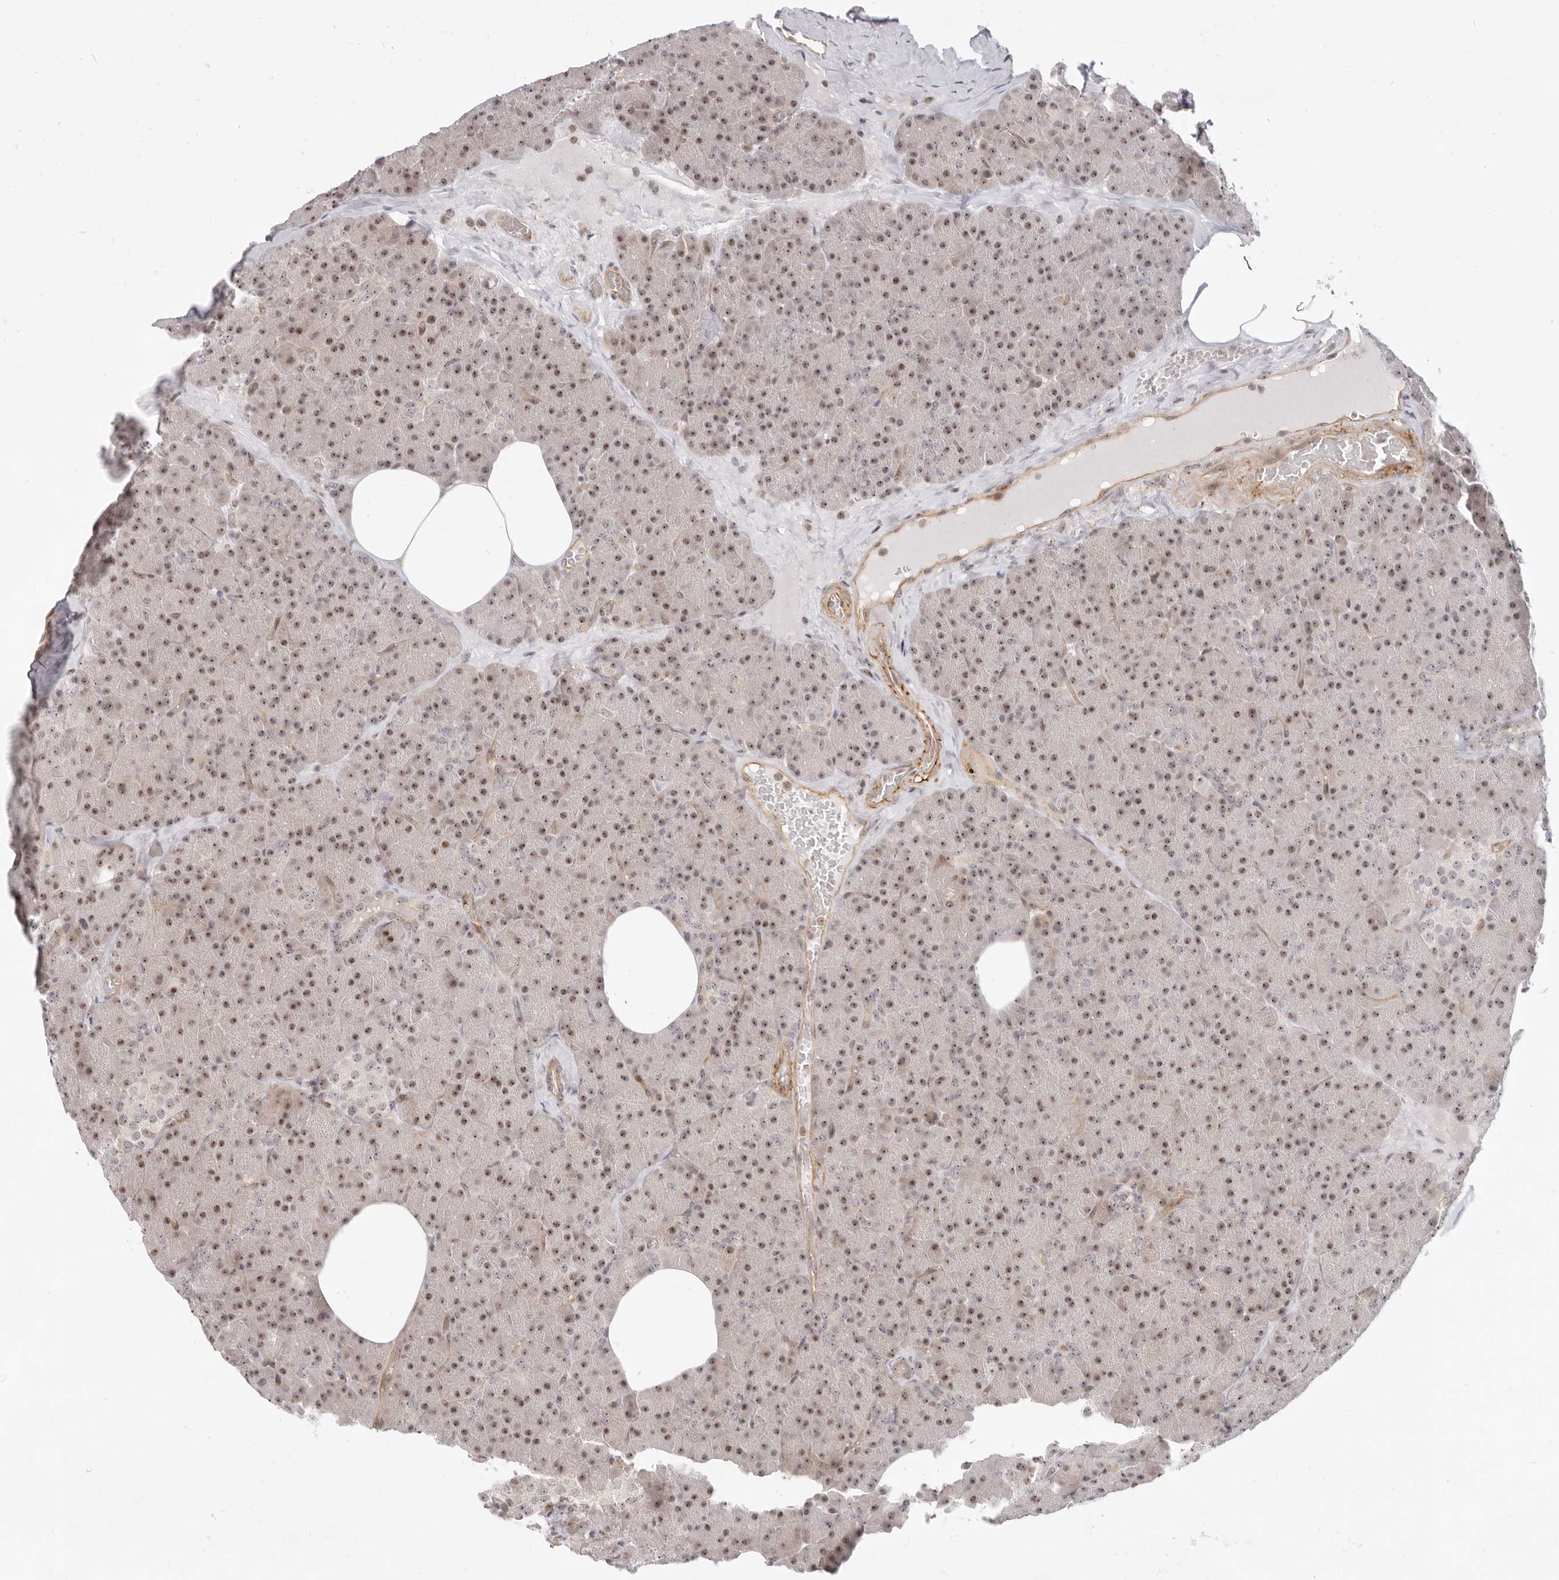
{"staining": {"intensity": "moderate", "quantity": ">75%", "location": "nuclear"}, "tissue": "pancreas", "cell_type": "Exocrine glandular cells", "image_type": "normal", "snomed": [{"axis": "morphology", "description": "Normal tissue, NOS"}, {"axis": "morphology", "description": "Carcinoid, malignant, NOS"}, {"axis": "topography", "description": "Pancreas"}], "caption": "Pancreas stained for a protein displays moderate nuclear positivity in exocrine glandular cells.", "gene": "BAP1", "patient": {"sex": "female", "age": 35}}